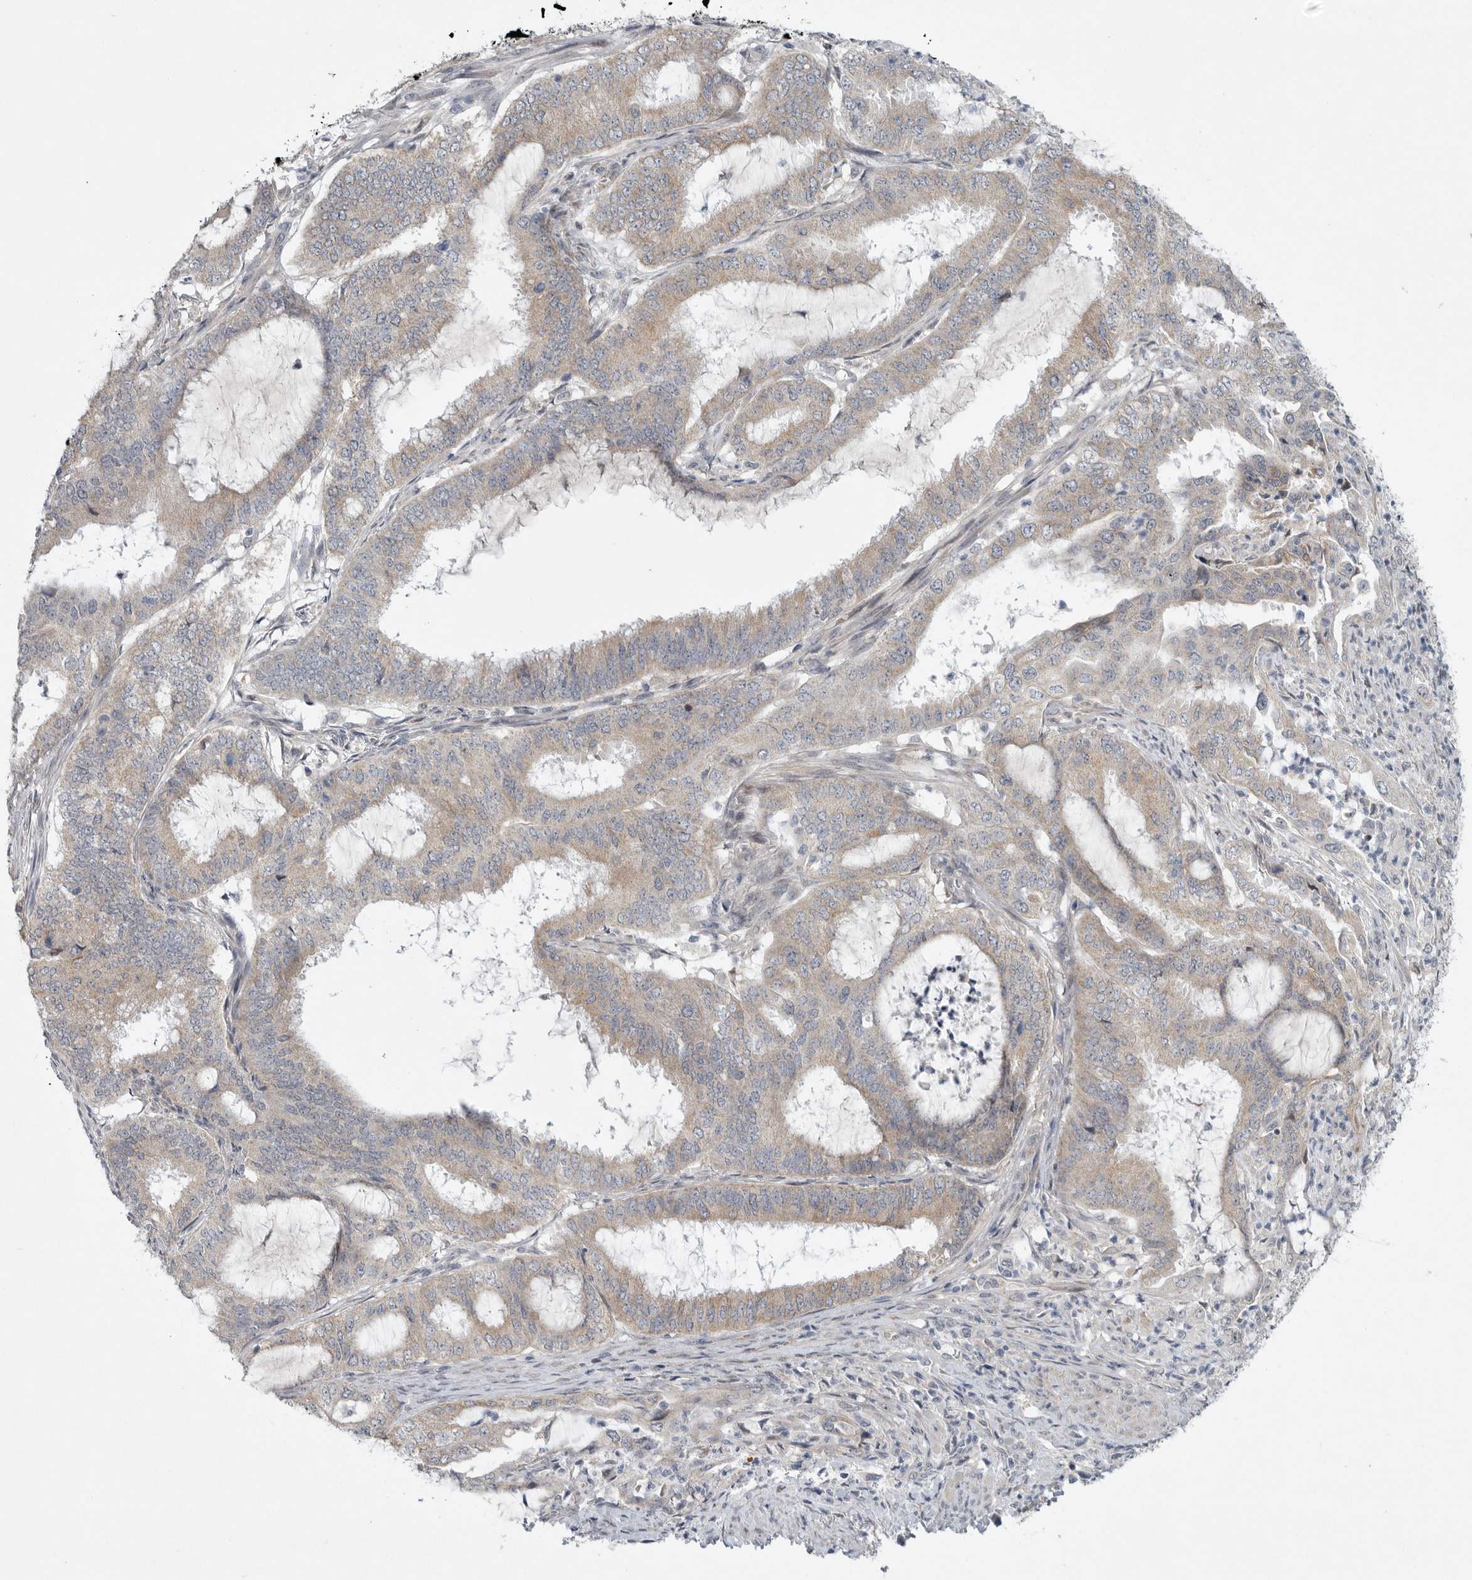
{"staining": {"intensity": "weak", "quantity": "25%-75%", "location": "cytoplasmic/membranous"}, "tissue": "endometrial cancer", "cell_type": "Tumor cells", "image_type": "cancer", "snomed": [{"axis": "morphology", "description": "Adenocarcinoma, NOS"}, {"axis": "topography", "description": "Endometrium"}], "caption": "Protein staining demonstrates weak cytoplasmic/membranous expression in about 25%-75% of tumor cells in endometrial adenocarcinoma.", "gene": "FBXO43", "patient": {"sex": "female", "age": 51}}